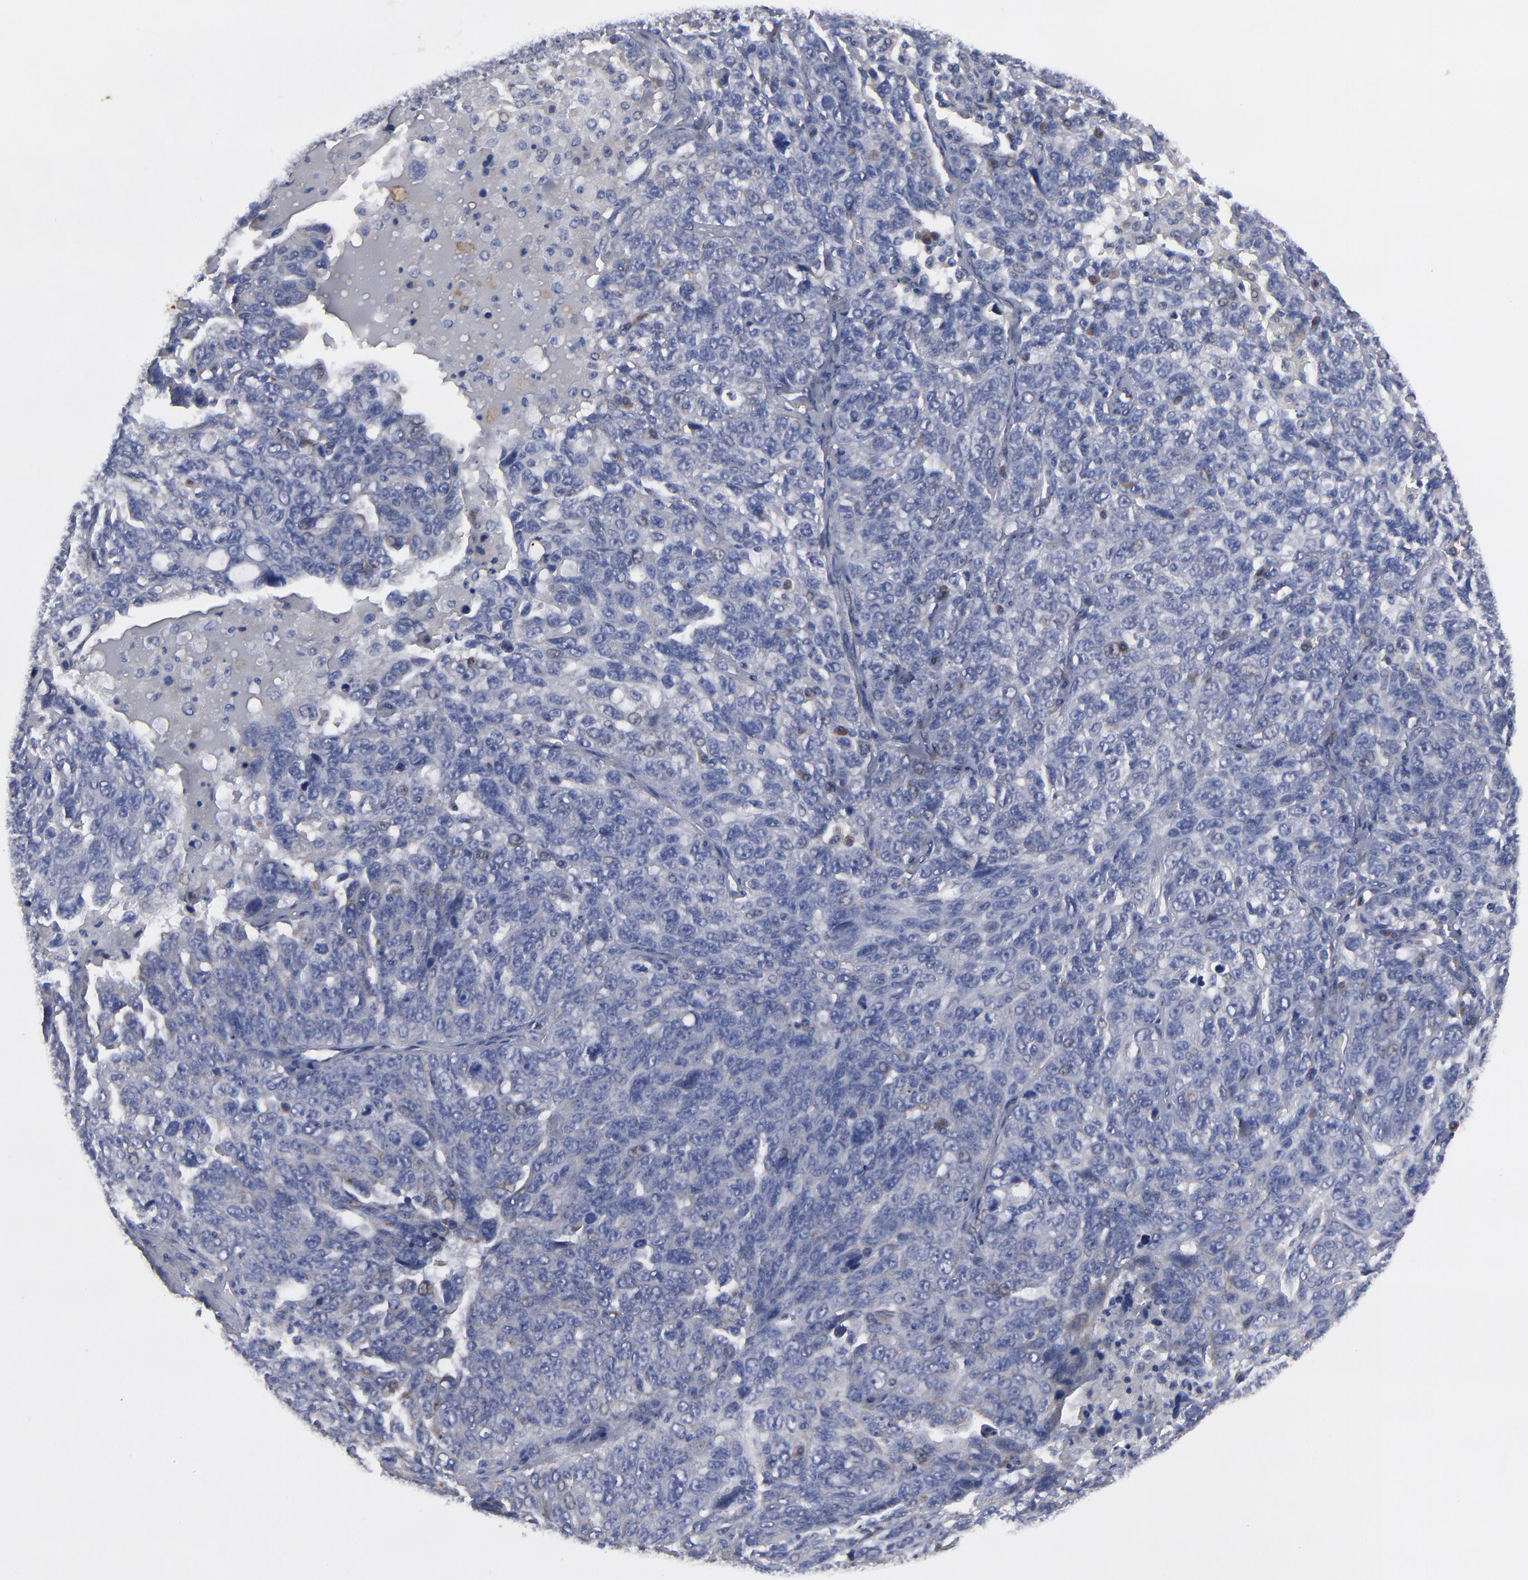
{"staining": {"intensity": "negative", "quantity": "none", "location": "none"}, "tissue": "ovarian cancer", "cell_type": "Tumor cells", "image_type": "cancer", "snomed": [{"axis": "morphology", "description": "Cystadenocarcinoma, serous, NOS"}, {"axis": "topography", "description": "Ovary"}], "caption": "DAB (3,3'-diaminobenzidine) immunohistochemical staining of human serous cystadenocarcinoma (ovarian) displays no significant expression in tumor cells.", "gene": "CCDC80", "patient": {"sex": "female", "age": 71}}